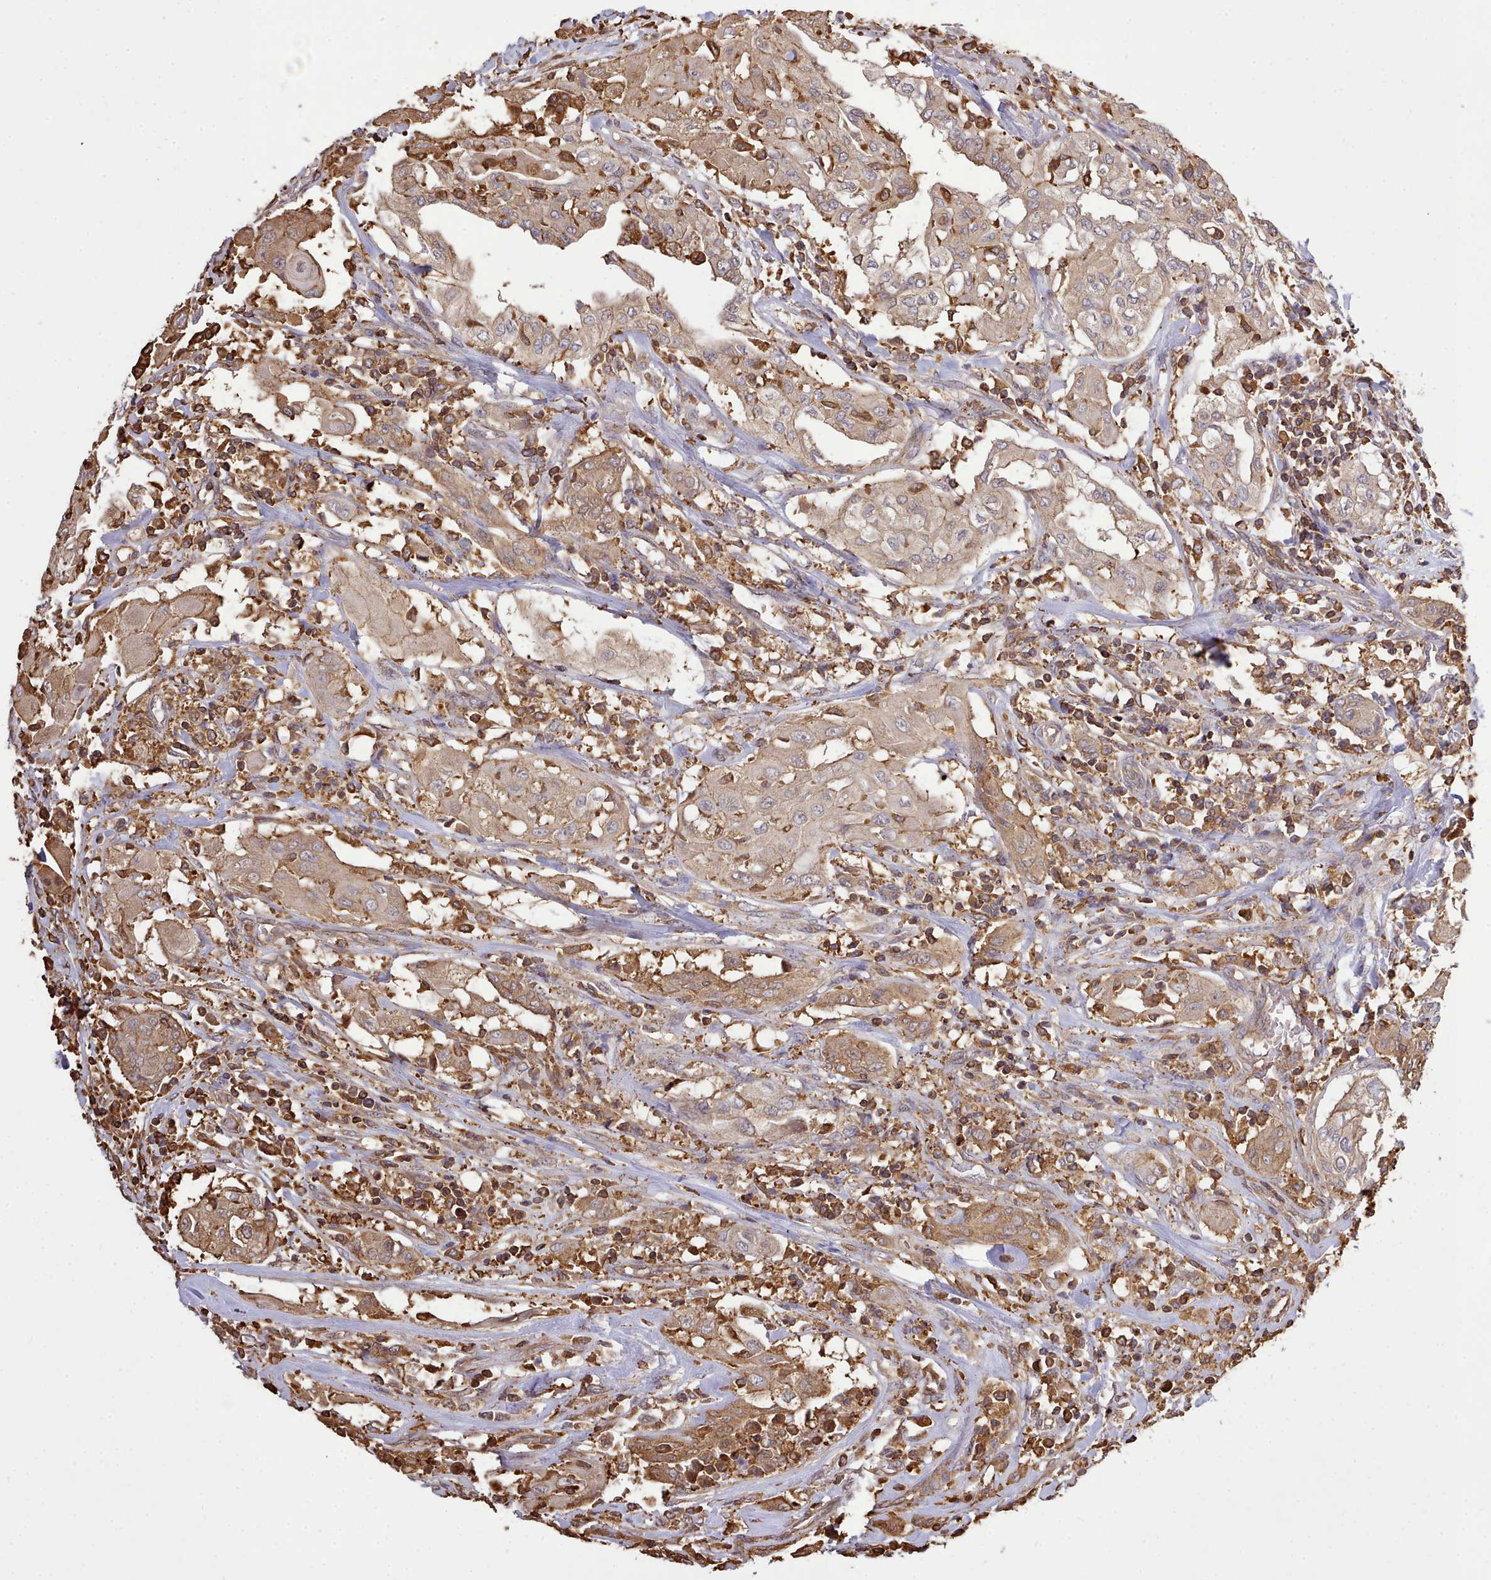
{"staining": {"intensity": "moderate", "quantity": ">75%", "location": "cytoplasmic/membranous"}, "tissue": "thyroid cancer", "cell_type": "Tumor cells", "image_type": "cancer", "snomed": [{"axis": "morphology", "description": "Papillary adenocarcinoma, NOS"}, {"axis": "topography", "description": "Thyroid gland"}], "caption": "Human papillary adenocarcinoma (thyroid) stained for a protein (brown) demonstrates moderate cytoplasmic/membranous positive expression in about >75% of tumor cells.", "gene": "CAPZA1", "patient": {"sex": "female", "age": 59}}